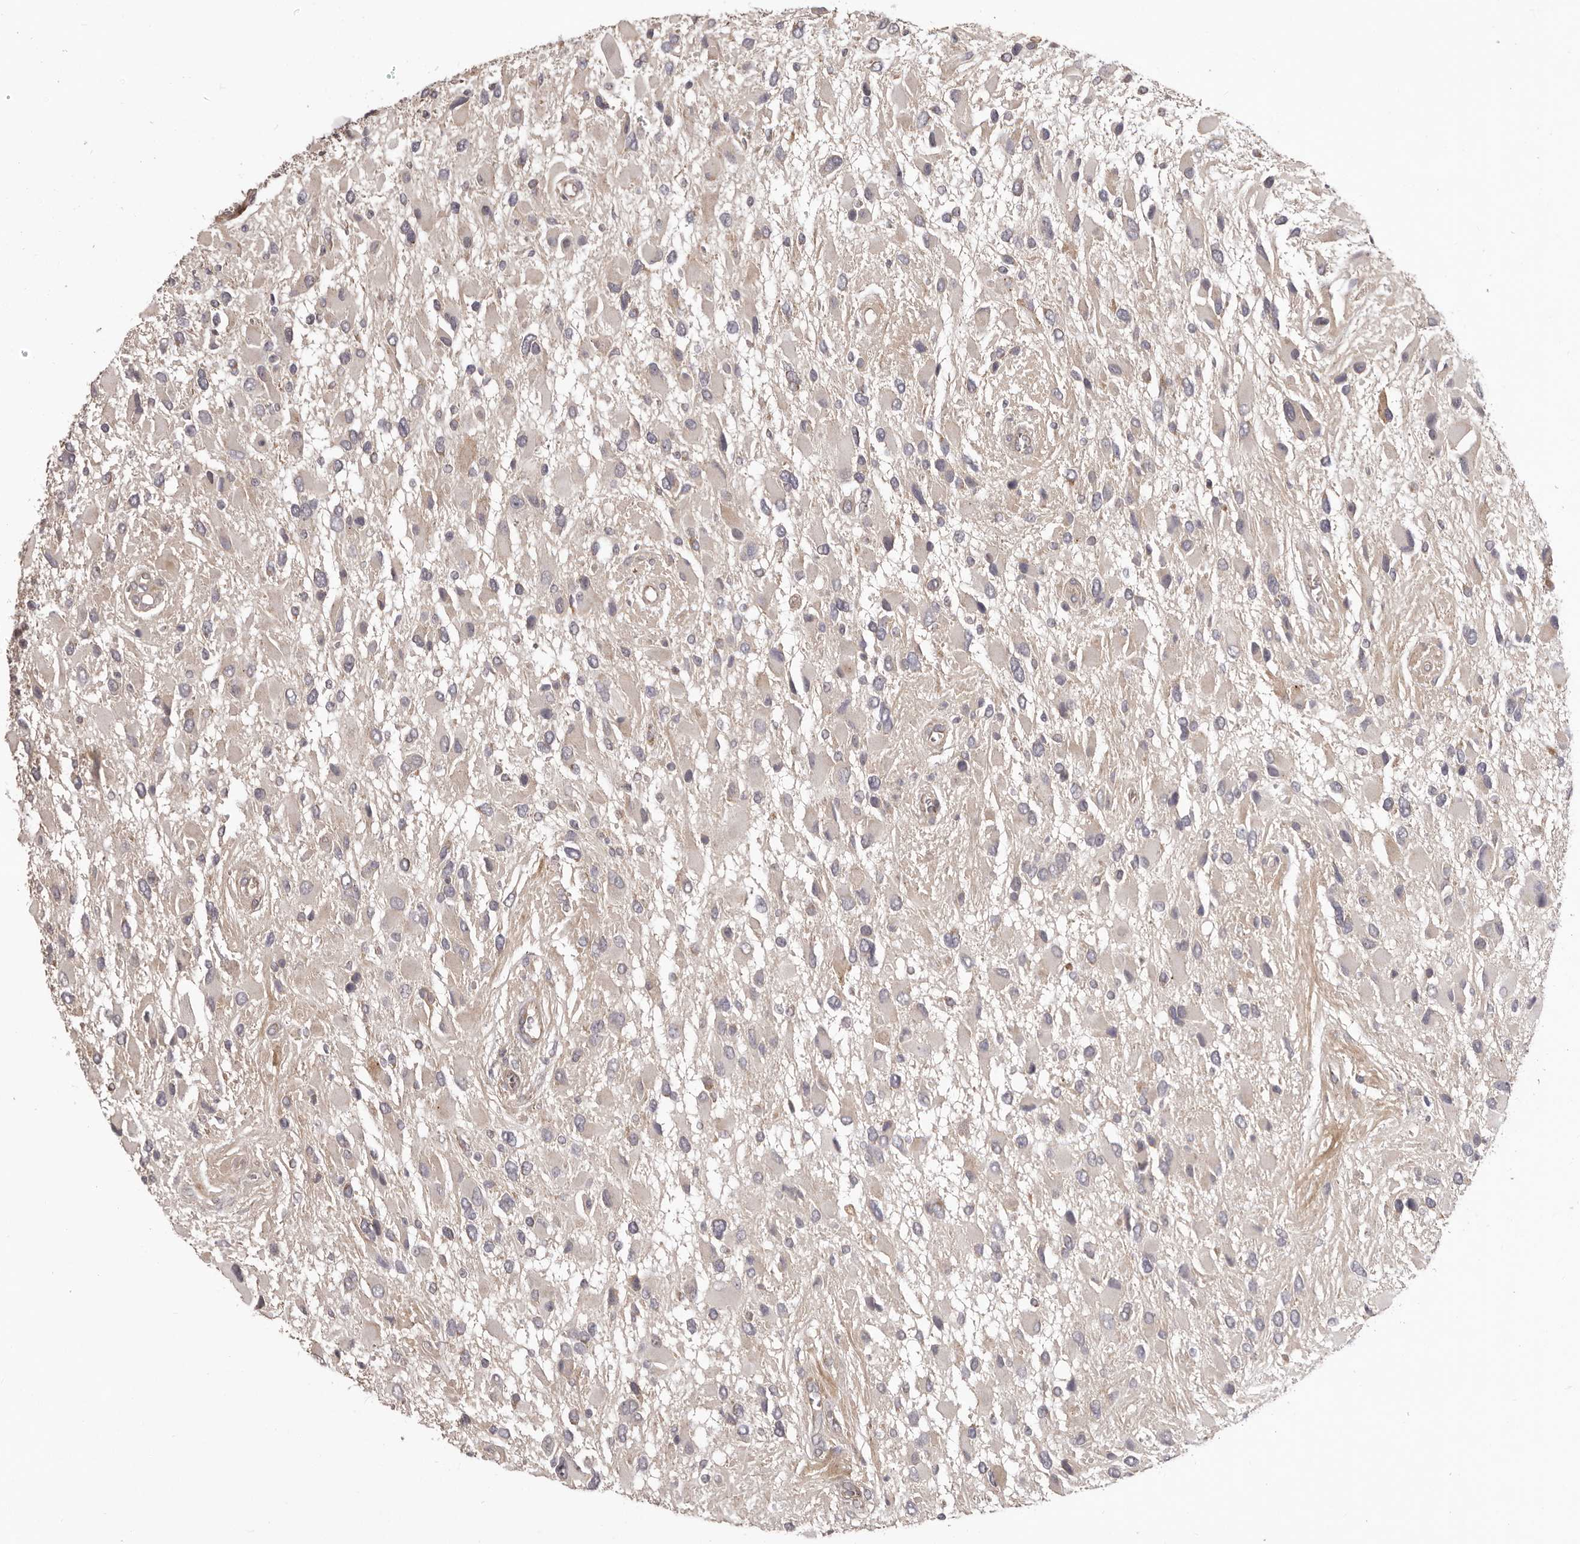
{"staining": {"intensity": "negative", "quantity": "none", "location": "none"}, "tissue": "glioma", "cell_type": "Tumor cells", "image_type": "cancer", "snomed": [{"axis": "morphology", "description": "Glioma, malignant, High grade"}, {"axis": "topography", "description": "Brain"}], "caption": "Glioma was stained to show a protein in brown. There is no significant expression in tumor cells.", "gene": "HRH1", "patient": {"sex": "male", "age": 53}}